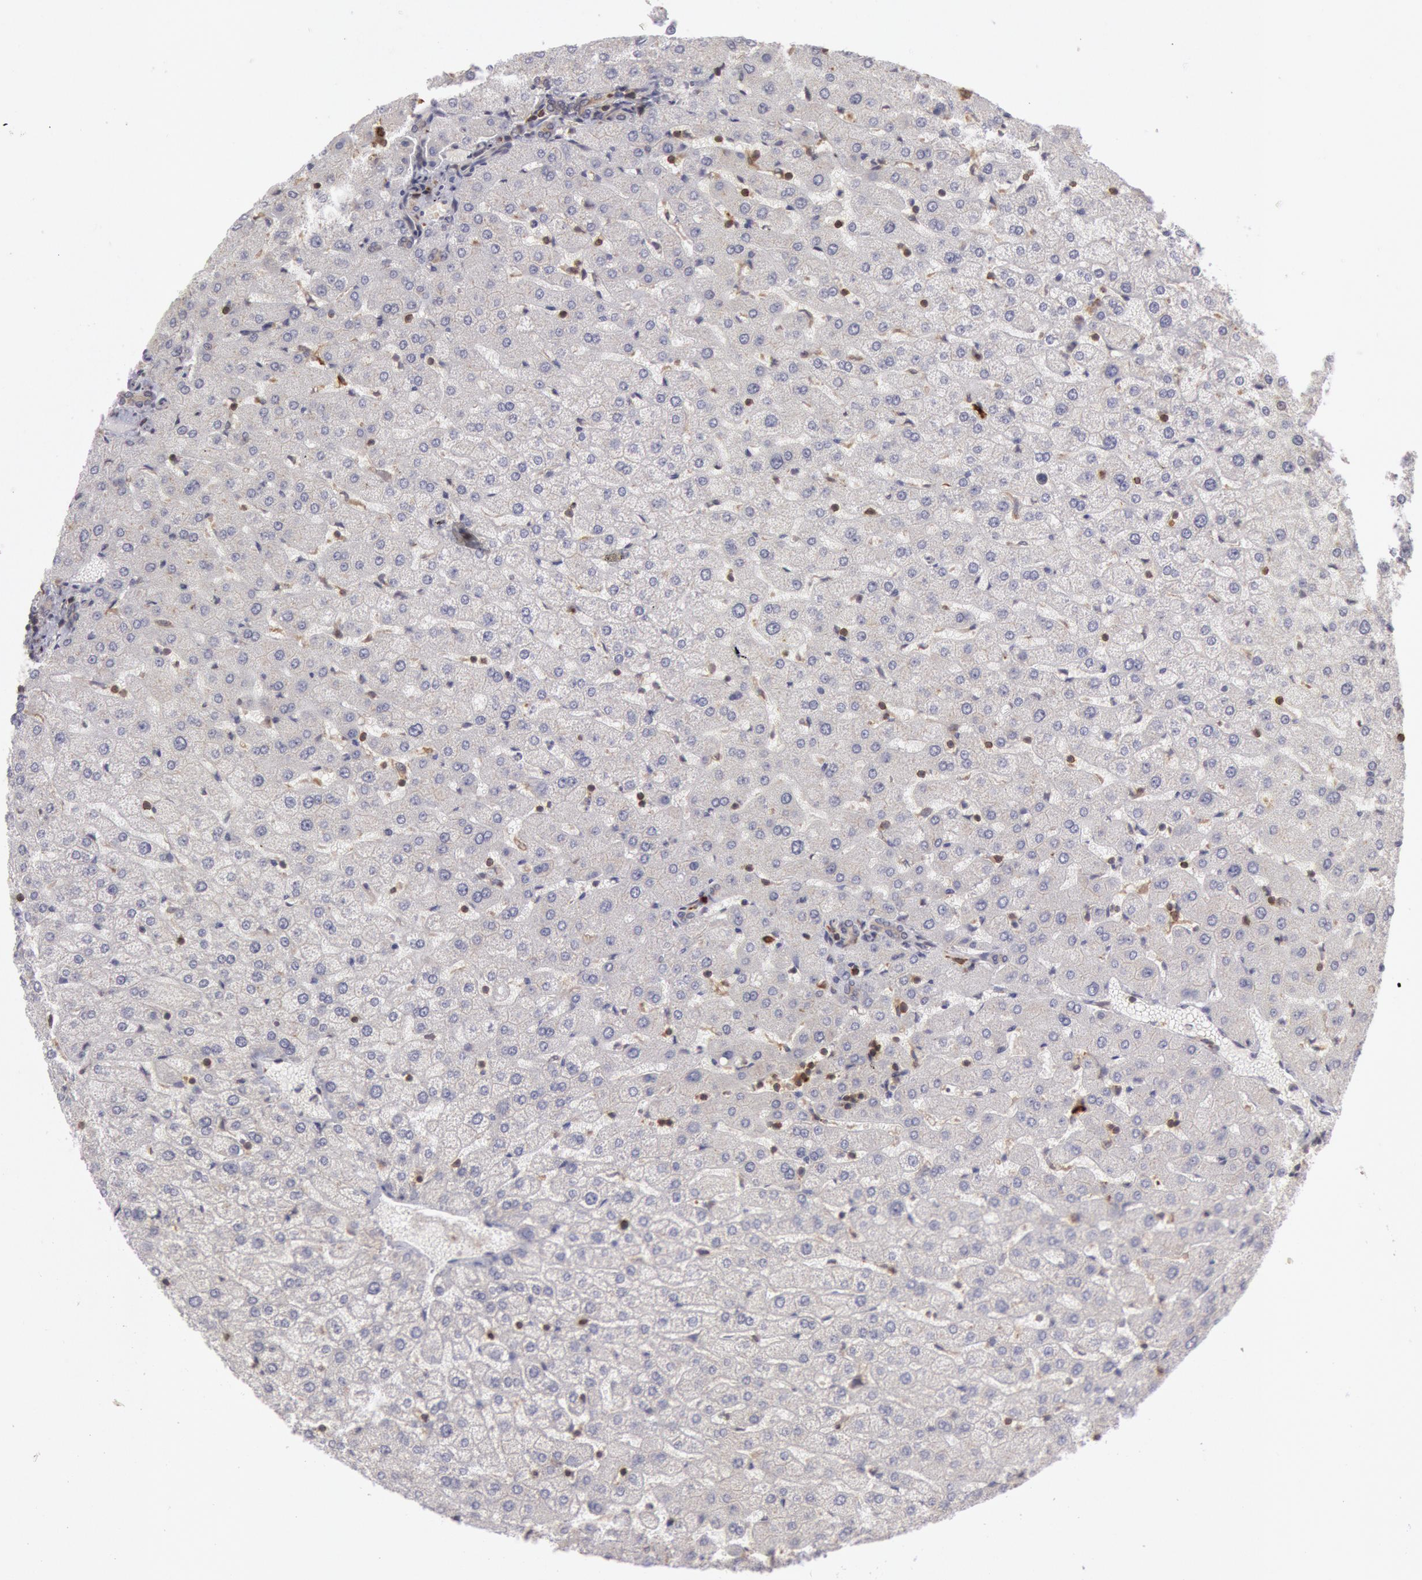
{"staining": {"intensity": "negative", "quantity": "none", "location": "none"}, "tissue": "liver", "cell_type": "Cholangiocytes", "image_type": "normal", "snomed": [{"axis": "morphology", "description": "Normal tissue, NOS"}, {"axis": "morphology", "description": "Fibrosis, NOS"}, {"axis": "topography", "description": "Liver"}], "caption": "This is an immunohistochemistry (IHC) image of normal liver. There is no positivity in cholangiocytes.", "gene": "ENSG00000250264", "patient": {"sex": "female", "age": 29}}